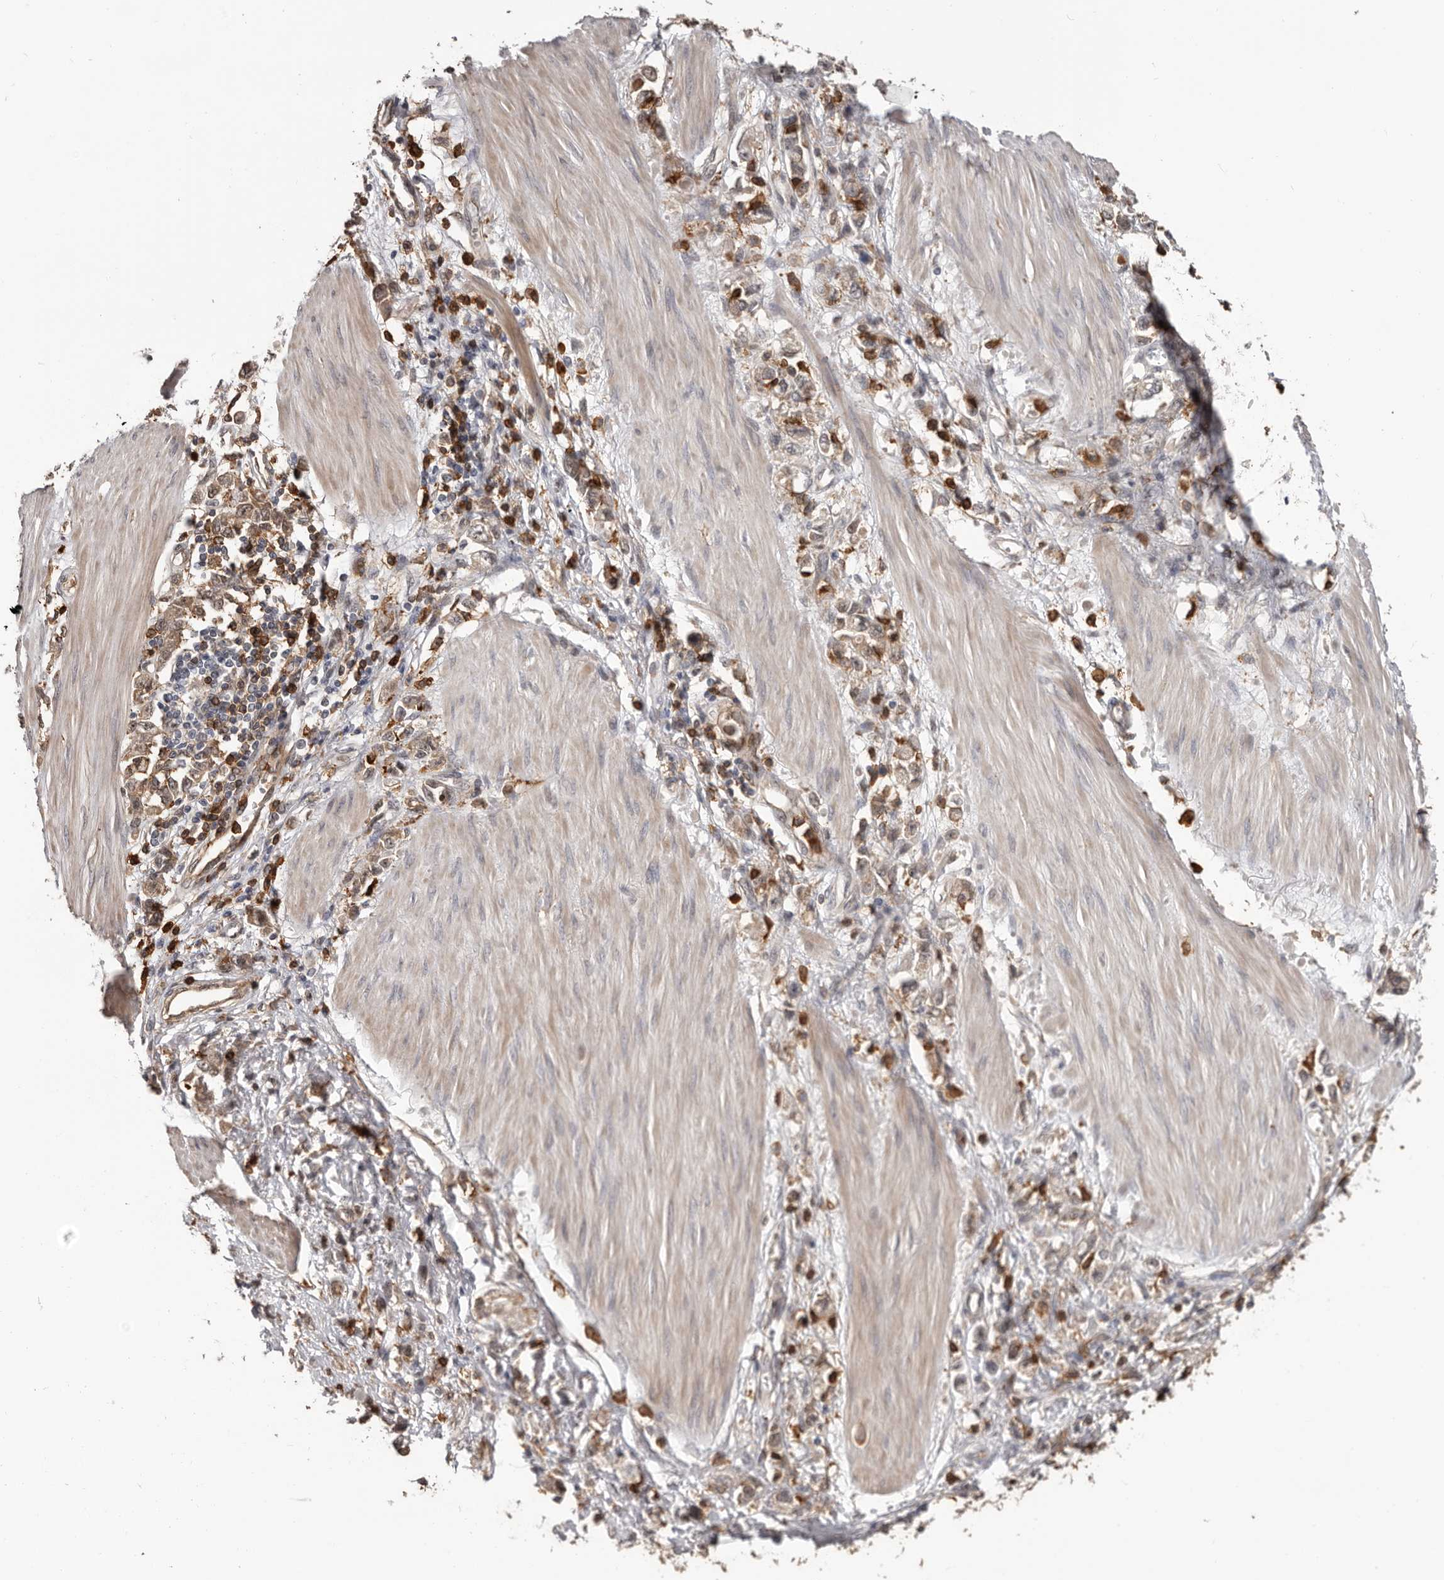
{"staining": {"intensity": "weak", "quantity": ">75%", "location": "cytoplasmic/membranous"}, "tissue": "stomach cancer", "cell_type": "Tumor cells", "image_type": "cancer", "snomed": [{"axis": "morphology", "description": "Adenocarcinoma, NOS"}, {"axis": "topography", "description": "Stomach"}], "caption": "Immunohistochemistry (IHC) (DAB) staining of stomach cancer reveals weak cytoplasmic/membranous protein positivity in about >75% of tumor cells. (IHC, brightfield microscopy, high magnification).", "gene": "PRR12", "patient": {"sex": "female", "age": 76}}